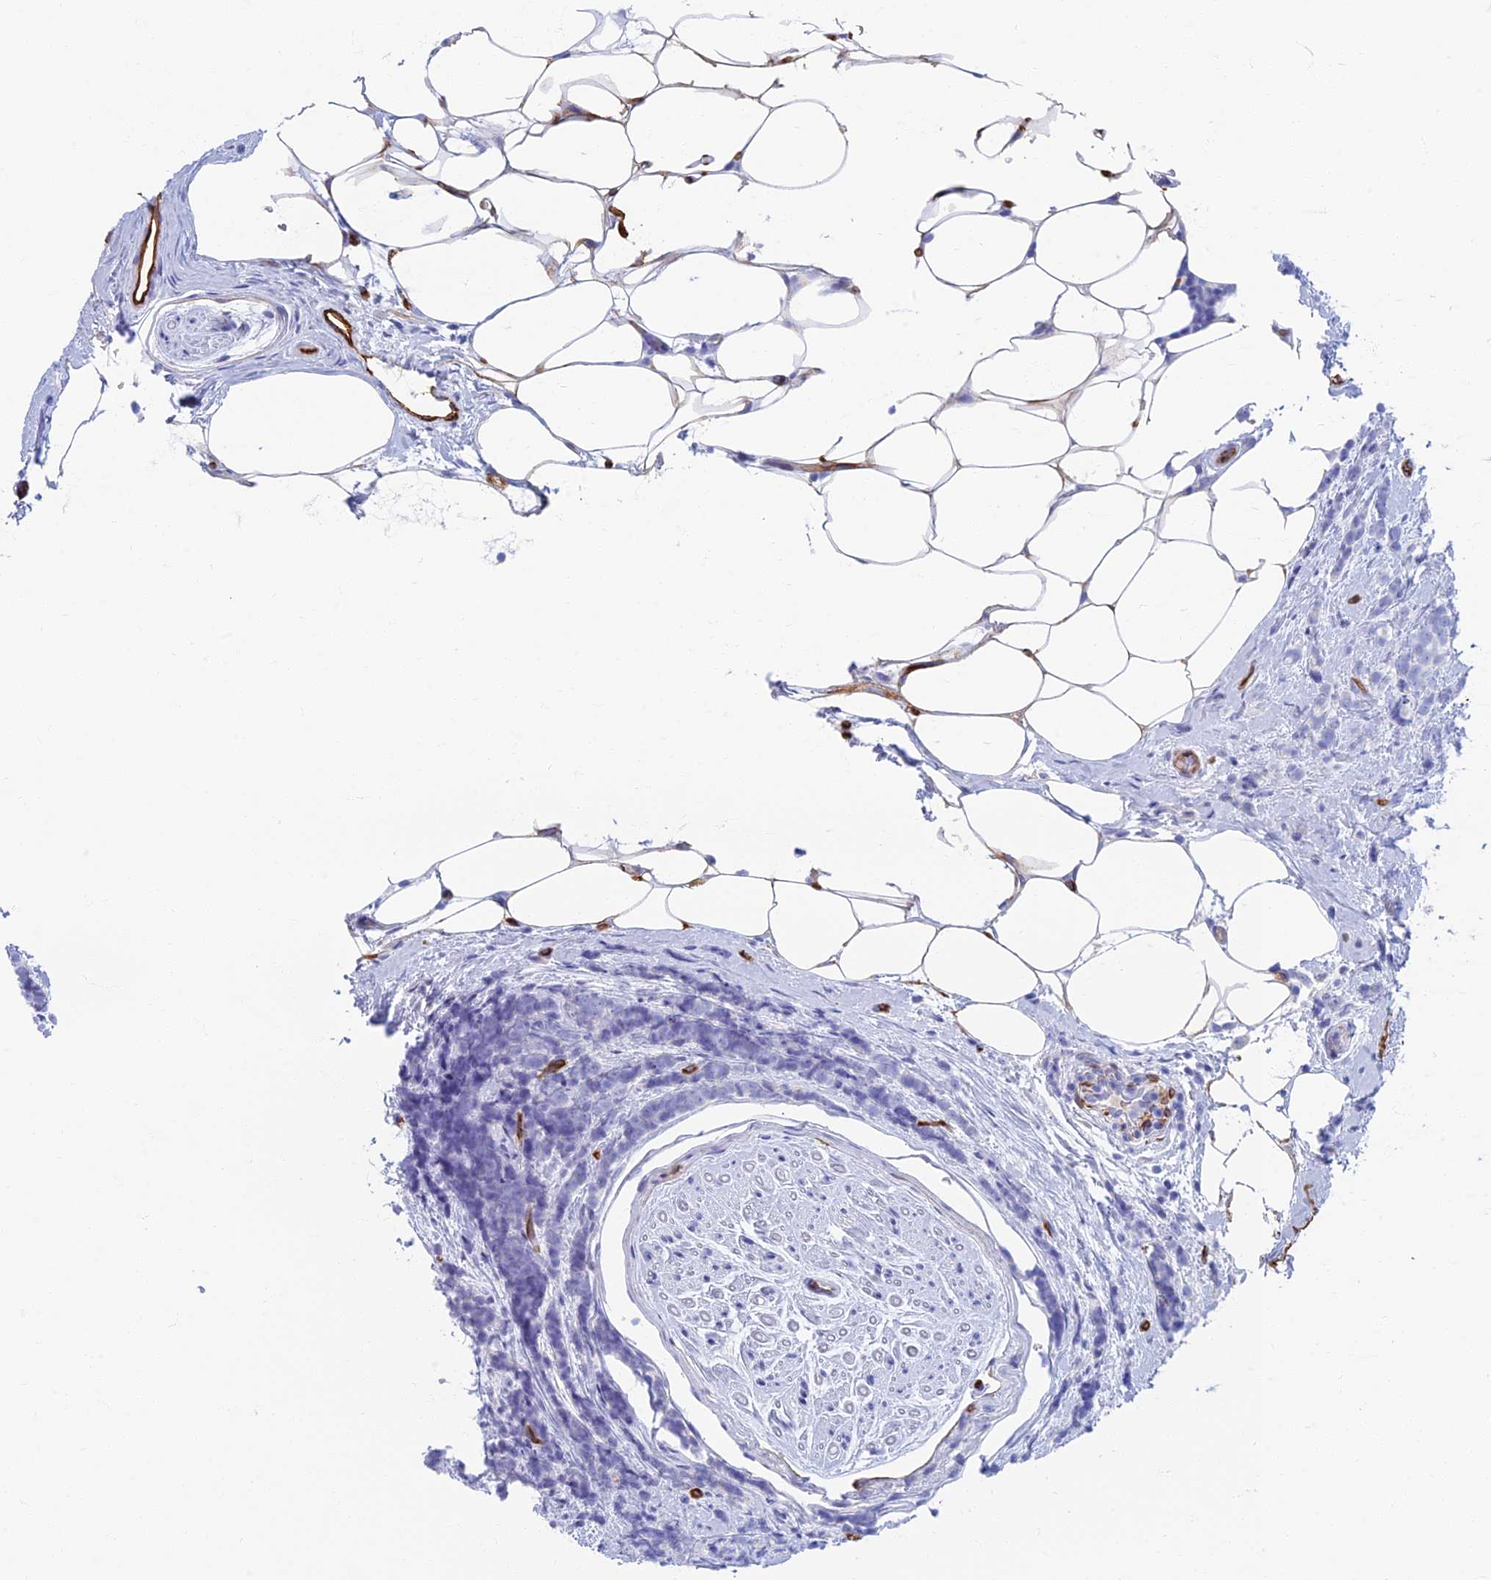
{"staining": {"intensity": "negative", "quantity": "none", "location": "none"}, "tissue": "breast cancer", "cell_type": "Tumor cells", "image_type": "cancer", "snomed": [{"axis": "morphology", "description": "Lobular carcinoma"}, {"axis": "topography", "description": "Breast"}], "caption": "Immunohistochemistry (IHC) micrograph of human breast lobular carcinoma stained for a protein (brown), which shows no expression in tumor cells.", "gene": "ETFRF1", "patient": {"sex": "female", "age": 58}}